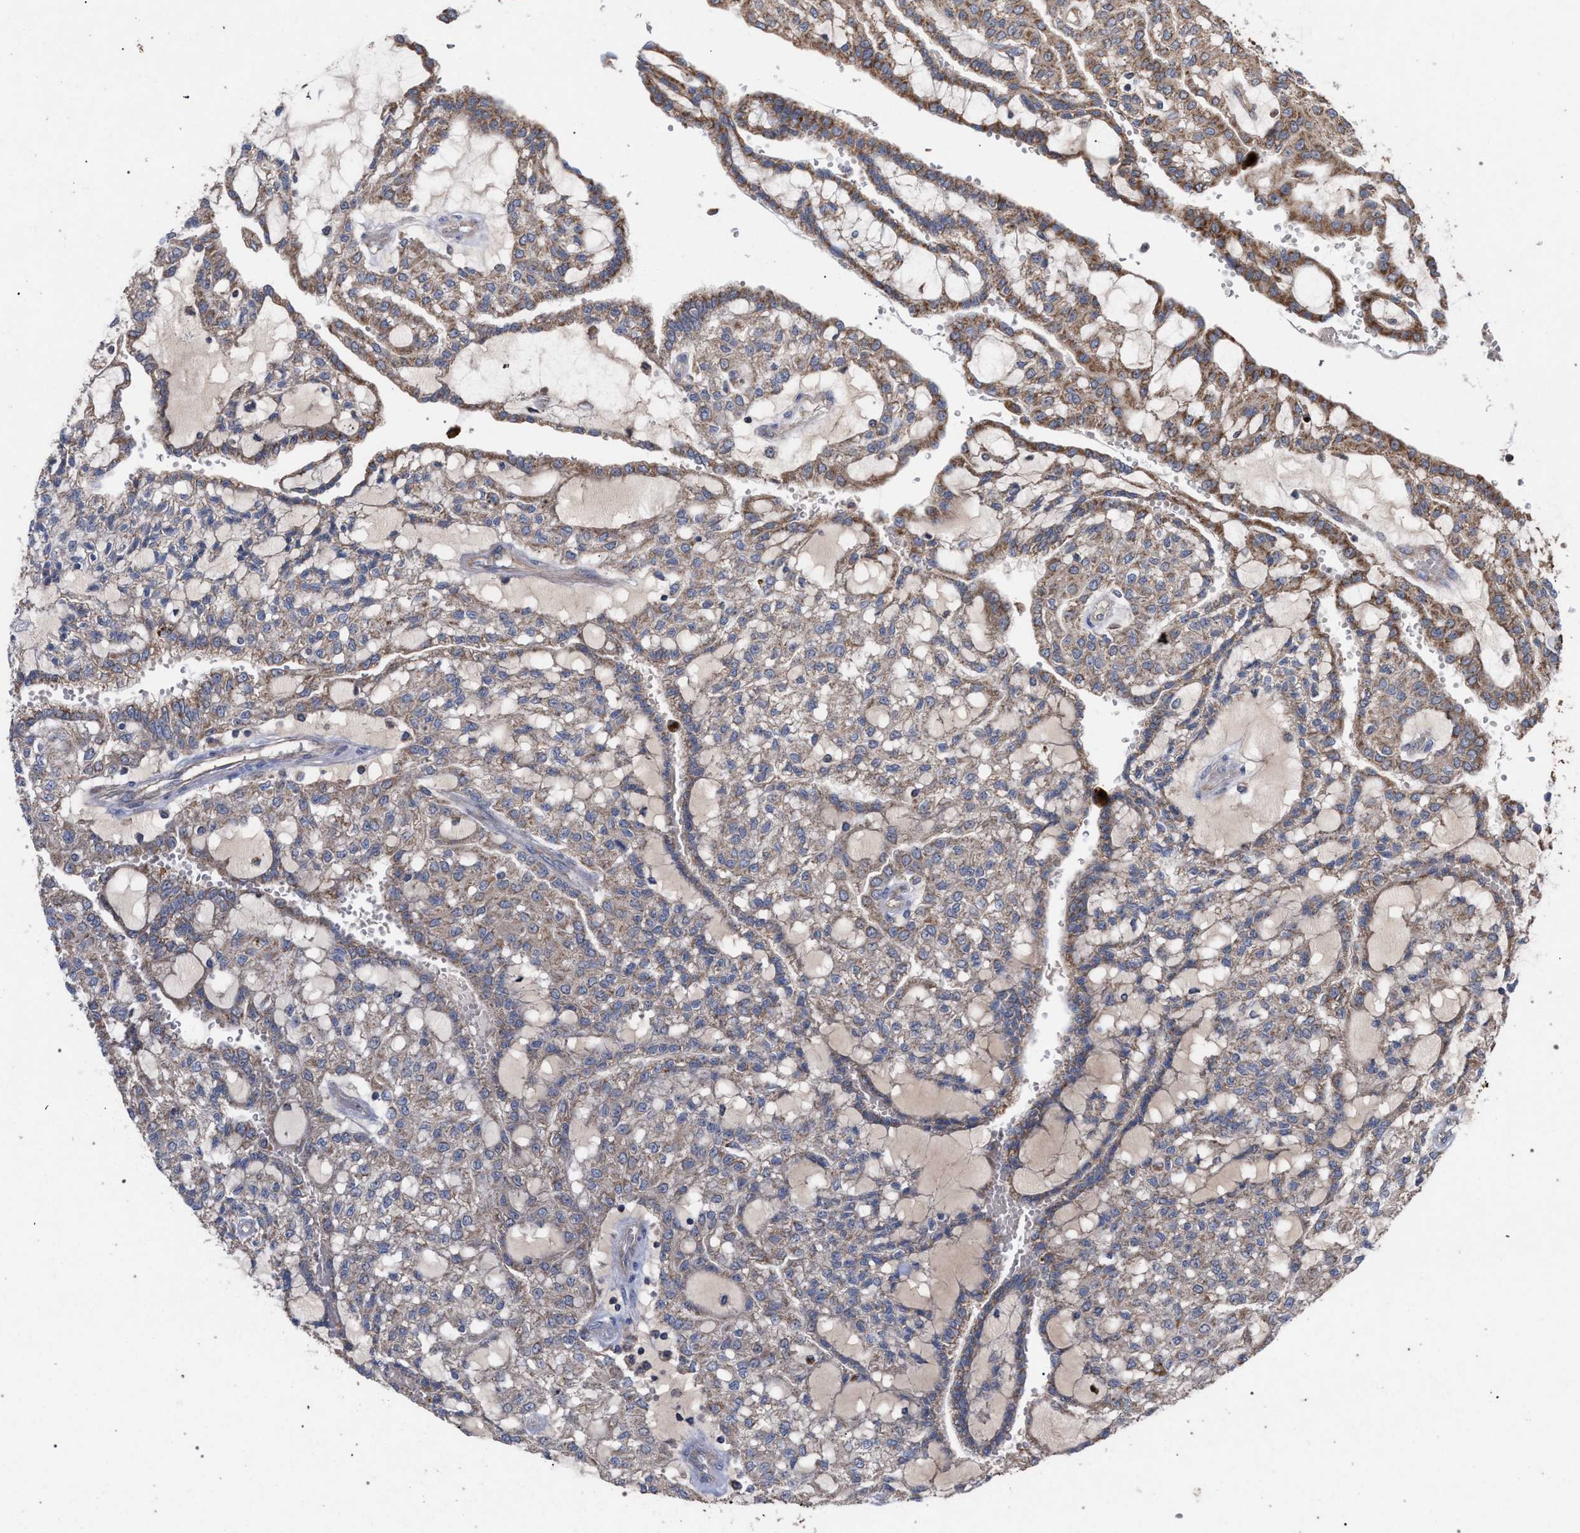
{"staining": {"intensity": "moderate", "quantity": ">75%", "location": "cytoplasmic/membranous"}, "tissue": "renal cancer", "cell_type": "Tumor cells", "image_type": "cancer", "snomed": [{"axis": "morphology", "description": "Adenocarcinoma, NOS"}, {"axis": "topography", "description": "Kidney"}], "caption": "IHC of human renal adenocarcinoma shows medium levels of moderate cytoplasmic/membranous staining in approximately >75% of tumor cells.", "gene": "BCL2L12", "patient": {"sex": "male", "age": 63}}